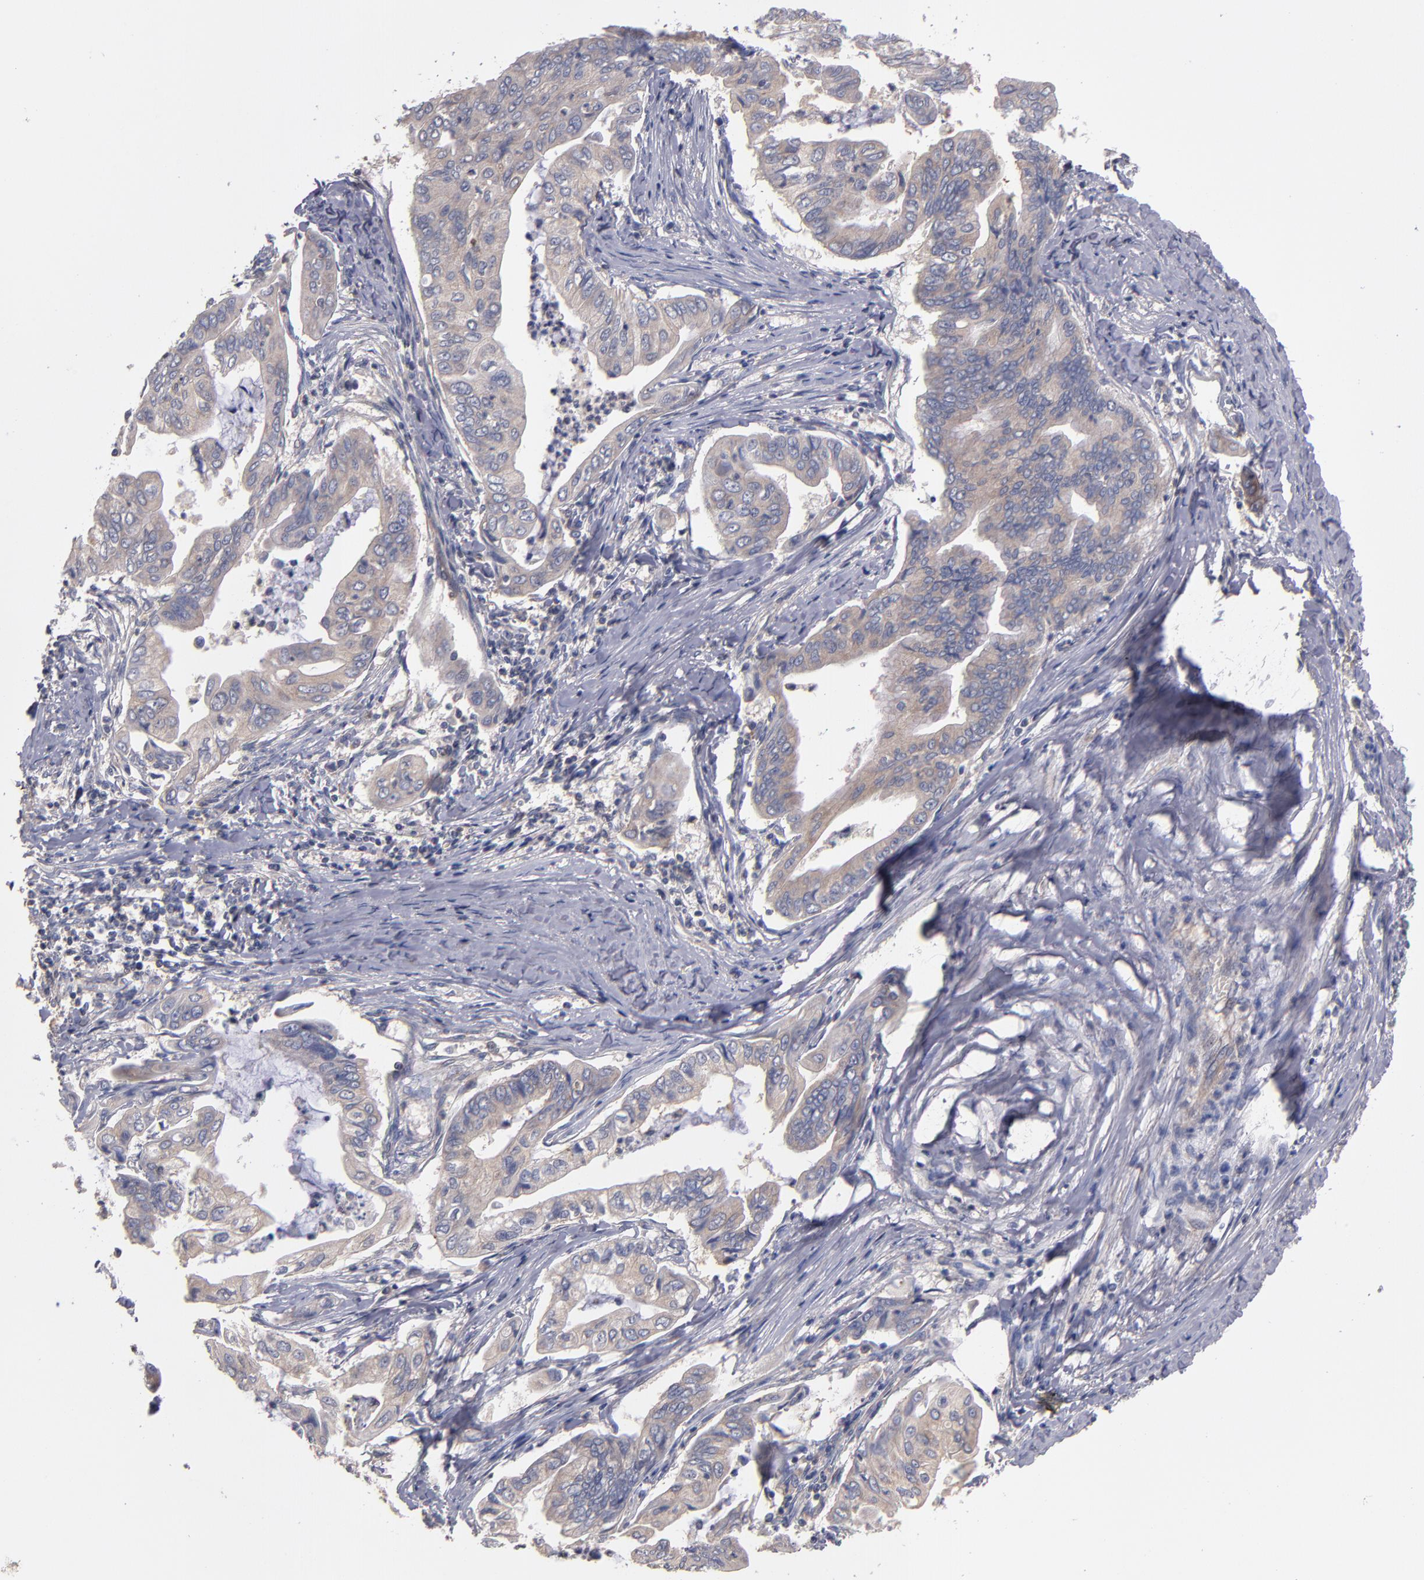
{"staining": {"intensity": "weak", "quantity": ">75%", "location": "cytoplasmic/membranous"}, "tissue": "stomach cancer", "cell_type": "Tumor cells", "image_type": "cancer", "snomed": [{"axis": "morphology", "description": "Adenocarcinoma, NOS"}, {"axis": "topography", "description": "Stomach, upper"}], "caption": "Immunohistochemistry (IHC) histopathology image of stomach cancer (adenocarcinoma) stained for a protein (brown), which reveals low levels of weak cytoplasmic/membranous expression in approximately >75% of tumor cells.", "gene": "DACT1", "patient": {"sex": "male", "age": 80}}